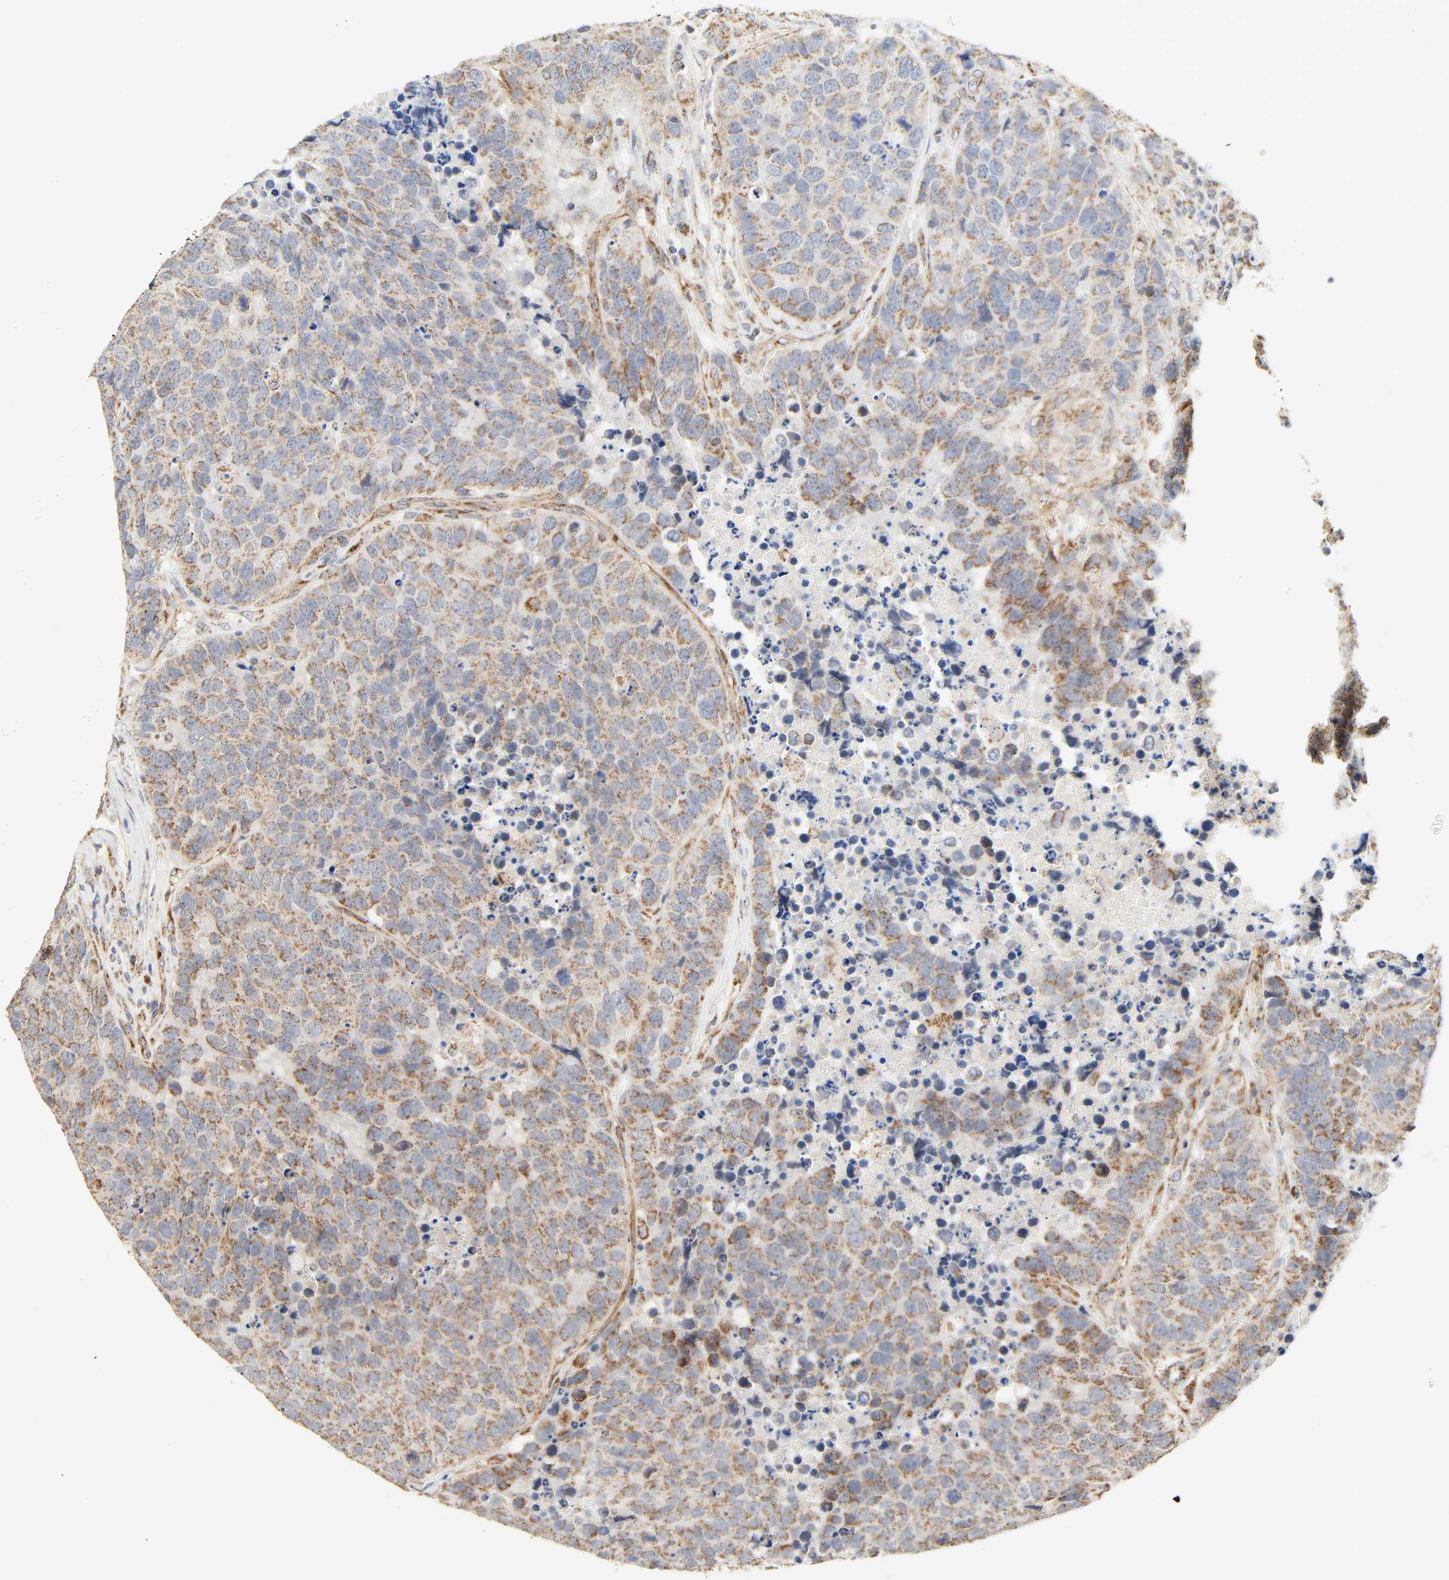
{"staining": {"intensity": "moderate", "quantity": ">75%", "location": "cytoplasmic/membranous"}, "tissue": "carcinoid", "cell_type": "Tumor cells", "image_type": "cancer", "snomed": [{"axis": "morphology", "description": "Carcinoid, malignant, NOS"}, {"axis": "topography", "description": "Lung"}], "caption": "Immunohistochemical staining of human malignant carcinoid exhibits moderate cytoplasmic/membranous protein positivity in approximately >75% of tumor cells. (brown staining indicates protein expression, while blue staining denotes nuclei).", "gene": "ZMAT5", "patient": {"sex": "male", "age": 60}}